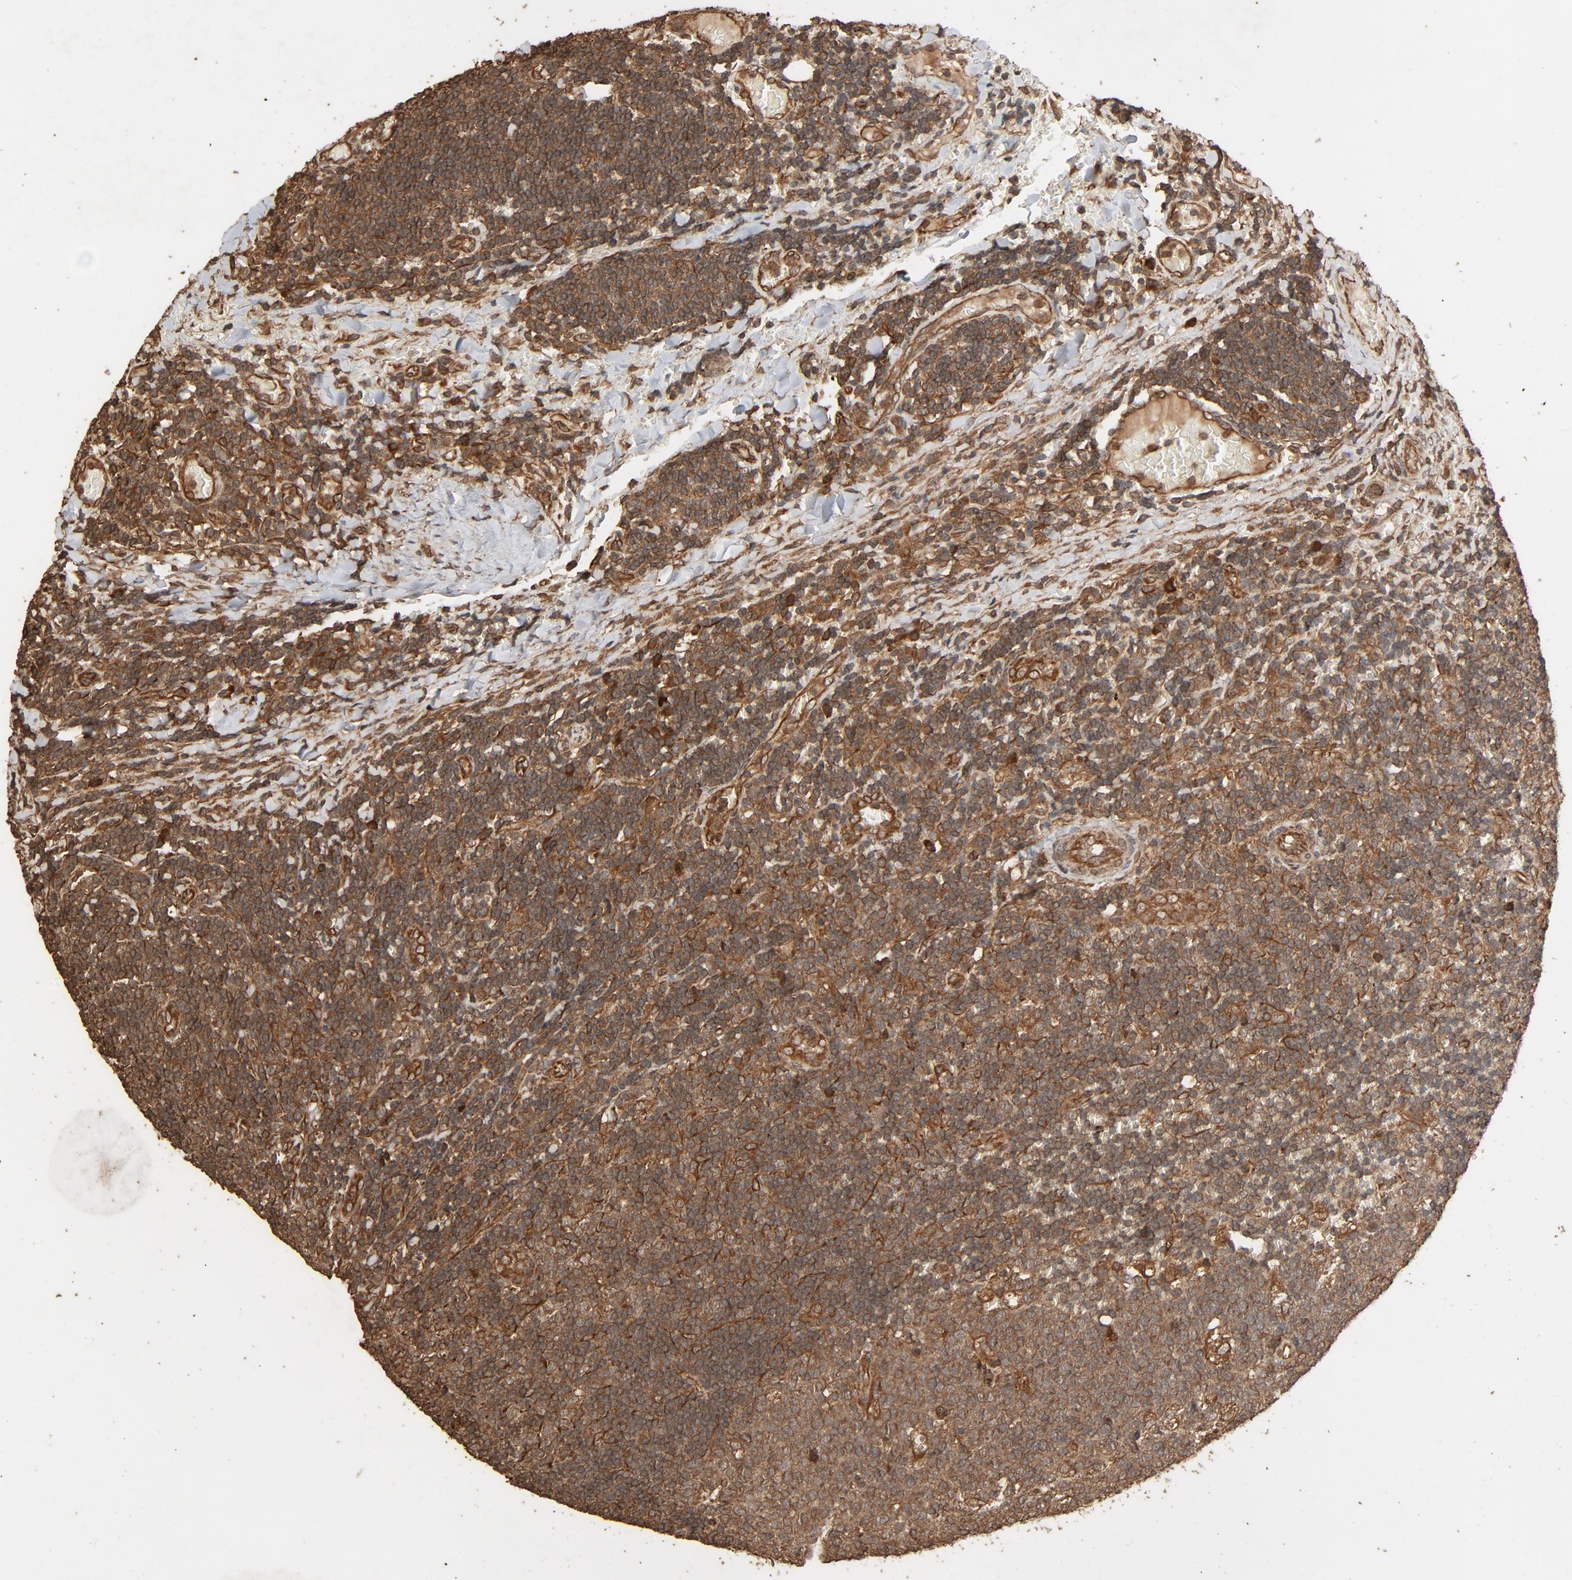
{"staining": {"intensity": "moderate", "quantity": ">75%", "location": "cytoplasmic/membranous"}, "tissue": "lymph node", "cell_type": "Germinal center cells", "image_type": "normal", "snomed": [{"axis": "morphology", "description": "Normal tissue, NOS"}, {"axis": "topography", "description": "Lymph node"}, {"axis": "topography", "description": "Salivary gland"}], "caption": "This is a histology image of immunohistochemistry (IHC) staining of unremarkable lymph node, which shows moderate staining in the cytoplasmic/membranous of germinal center cells.", "gene": "RPS6KA6", "patient": {"sex": "male", "age": 8}}